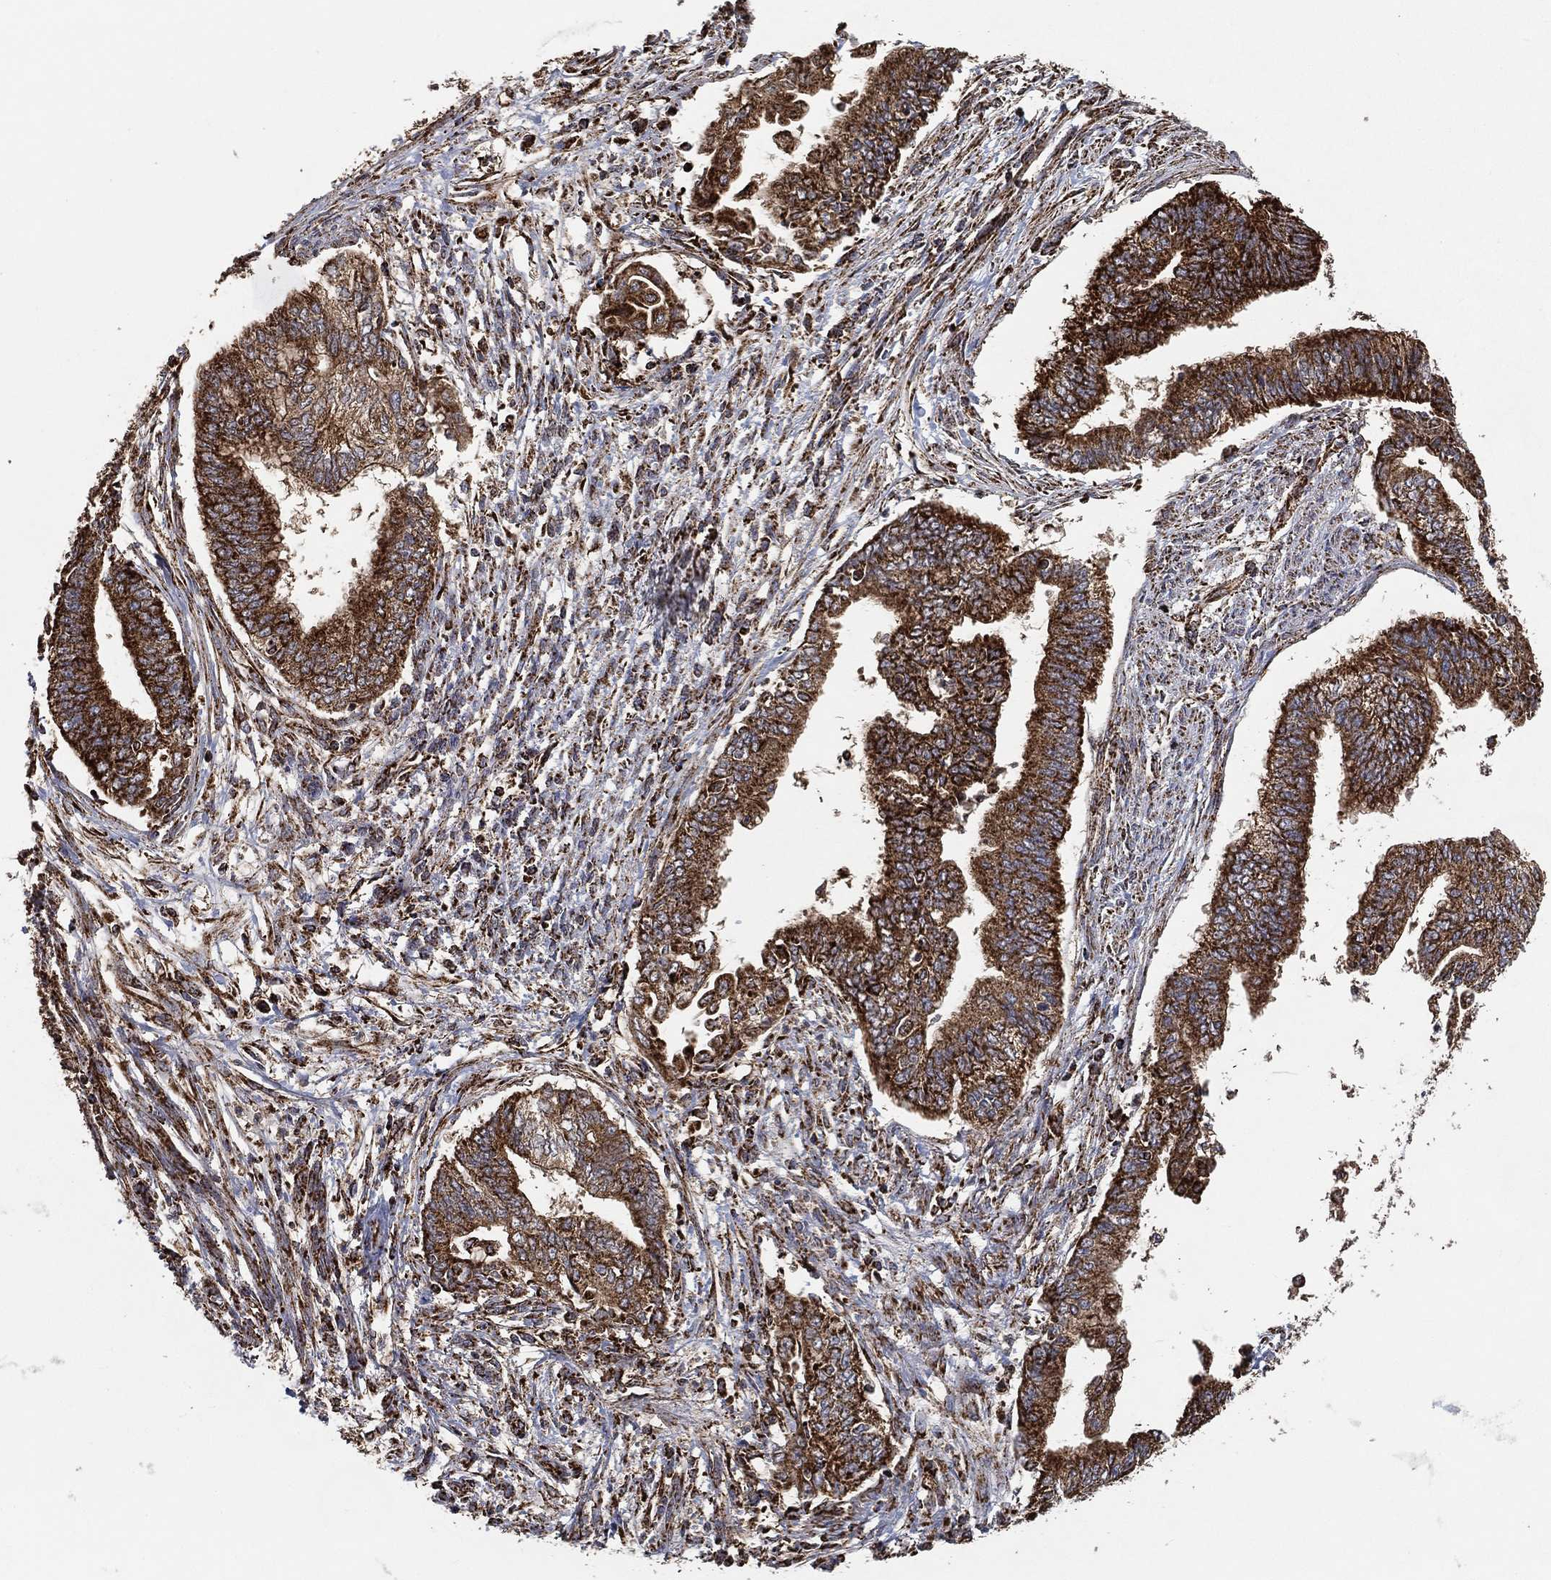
{"staining": {"intensity": "strong", "quantity": ">75%", "location": "cytoplasmic/membranous"}, "tissue": "endometrial cancer", "cell_type": "Tumor cells", "image_type": "cancer", "snomed": [{"axis": "morphology", "description": "Adenocarcinoma, NOS"}, {"axis": "topography", "description": "Endometrium"}], "caption": "Human adenocarcinoma (endometrial) stained with a brown dye shows strong cytoplasmic/membranous positive expression in approximately >75% of tumor cells.", "gene": "SLC38A7", "patient": {"sex": "female", "age": 65}}